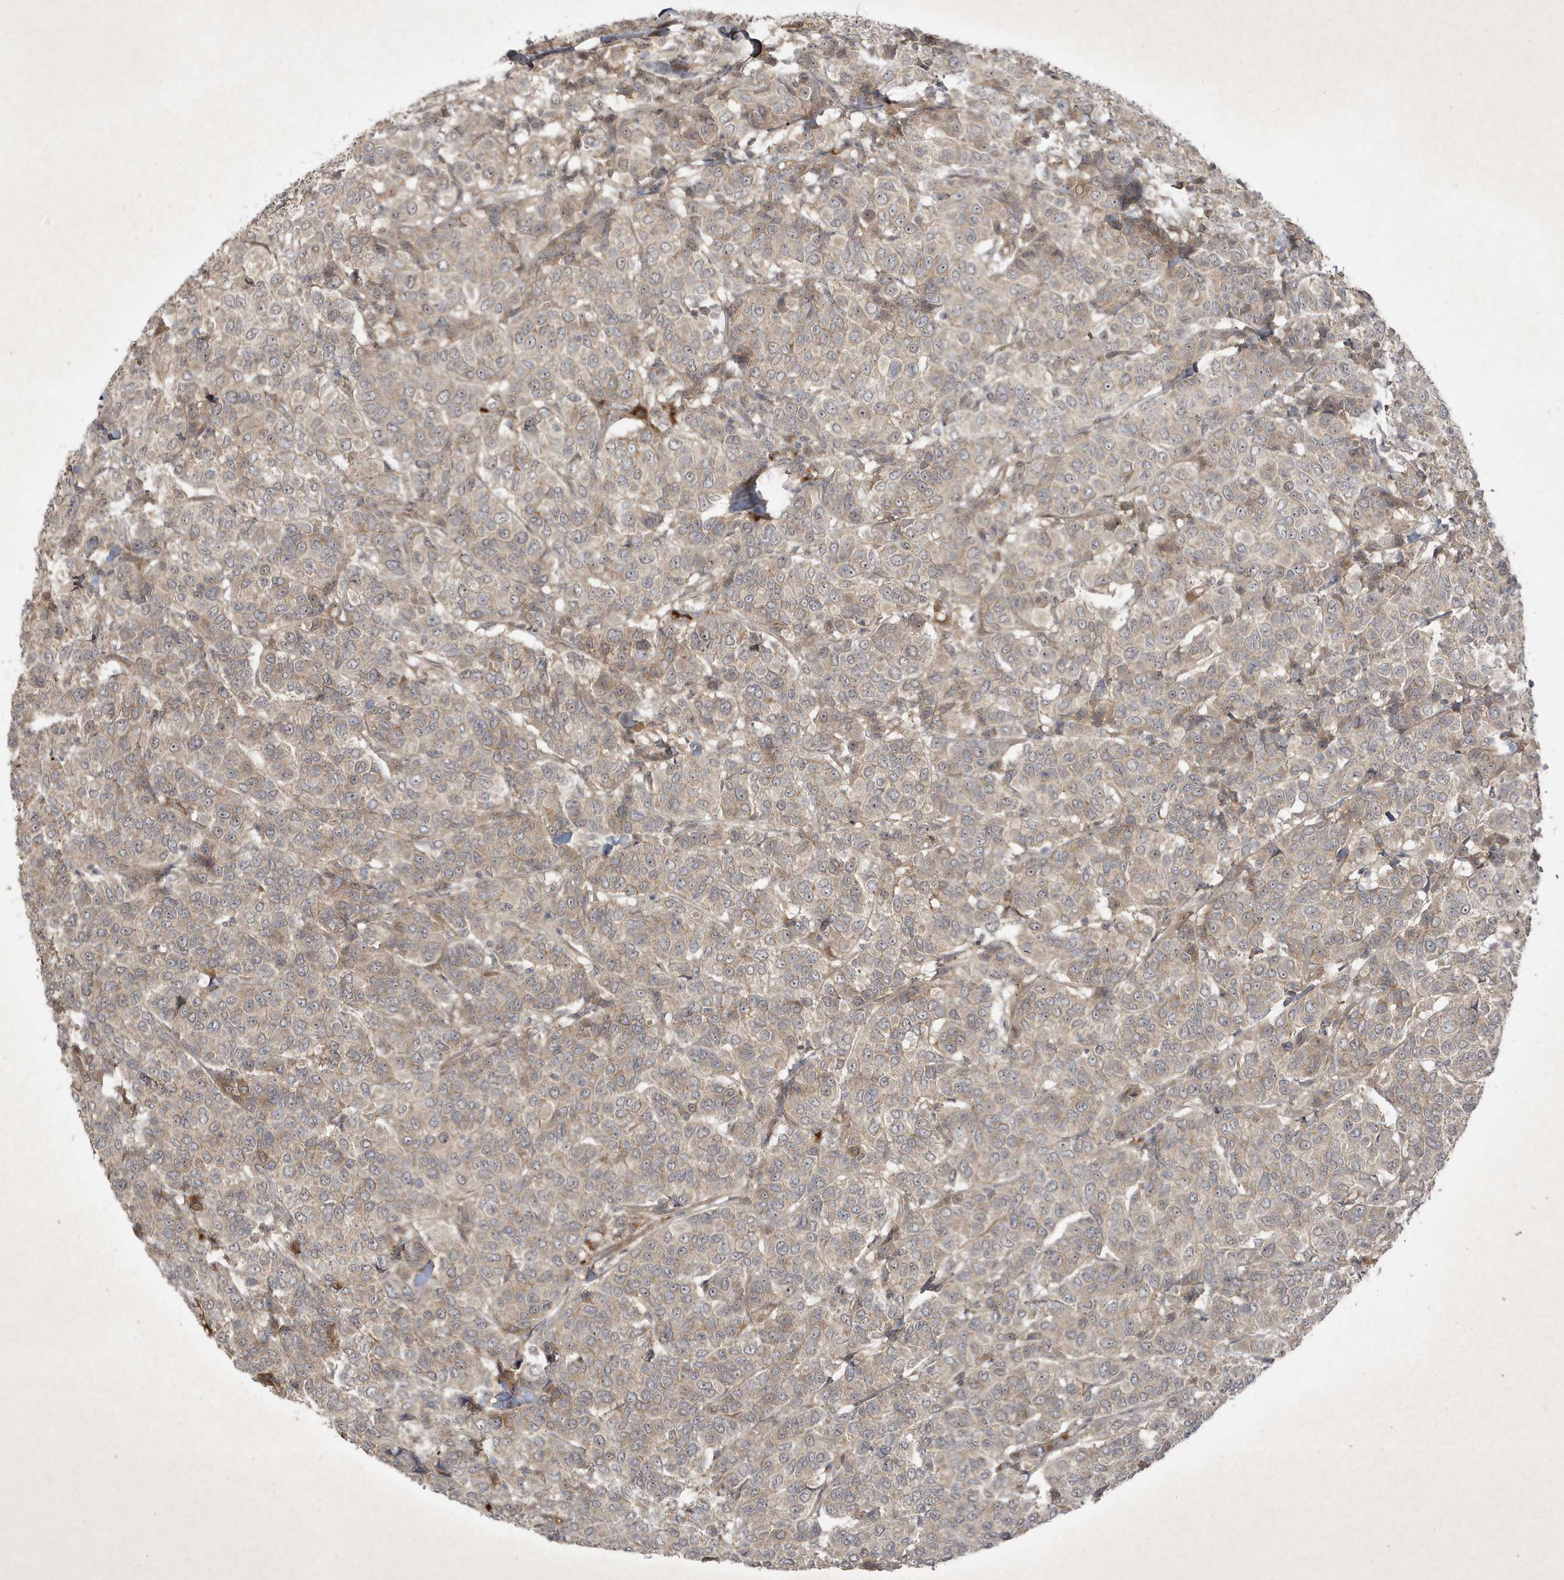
{"staining": {"intensity": "weak", "quantity": "<25%", "location": "cytoplasmic/membranous"}, "tissue": "breast cancer", "cell_type": "Tumor cells", "image_type": "cancer", "snomed": [{"axis": "morphology", "description": "Duct carcinoma"}, {"axis": "topography", "description": "Breast"}], "caption": "Tumor cells show no significant protein expression in breast cancer.", "gene": "FAM83C", "patient": {"sex": "female", "age": 55}}